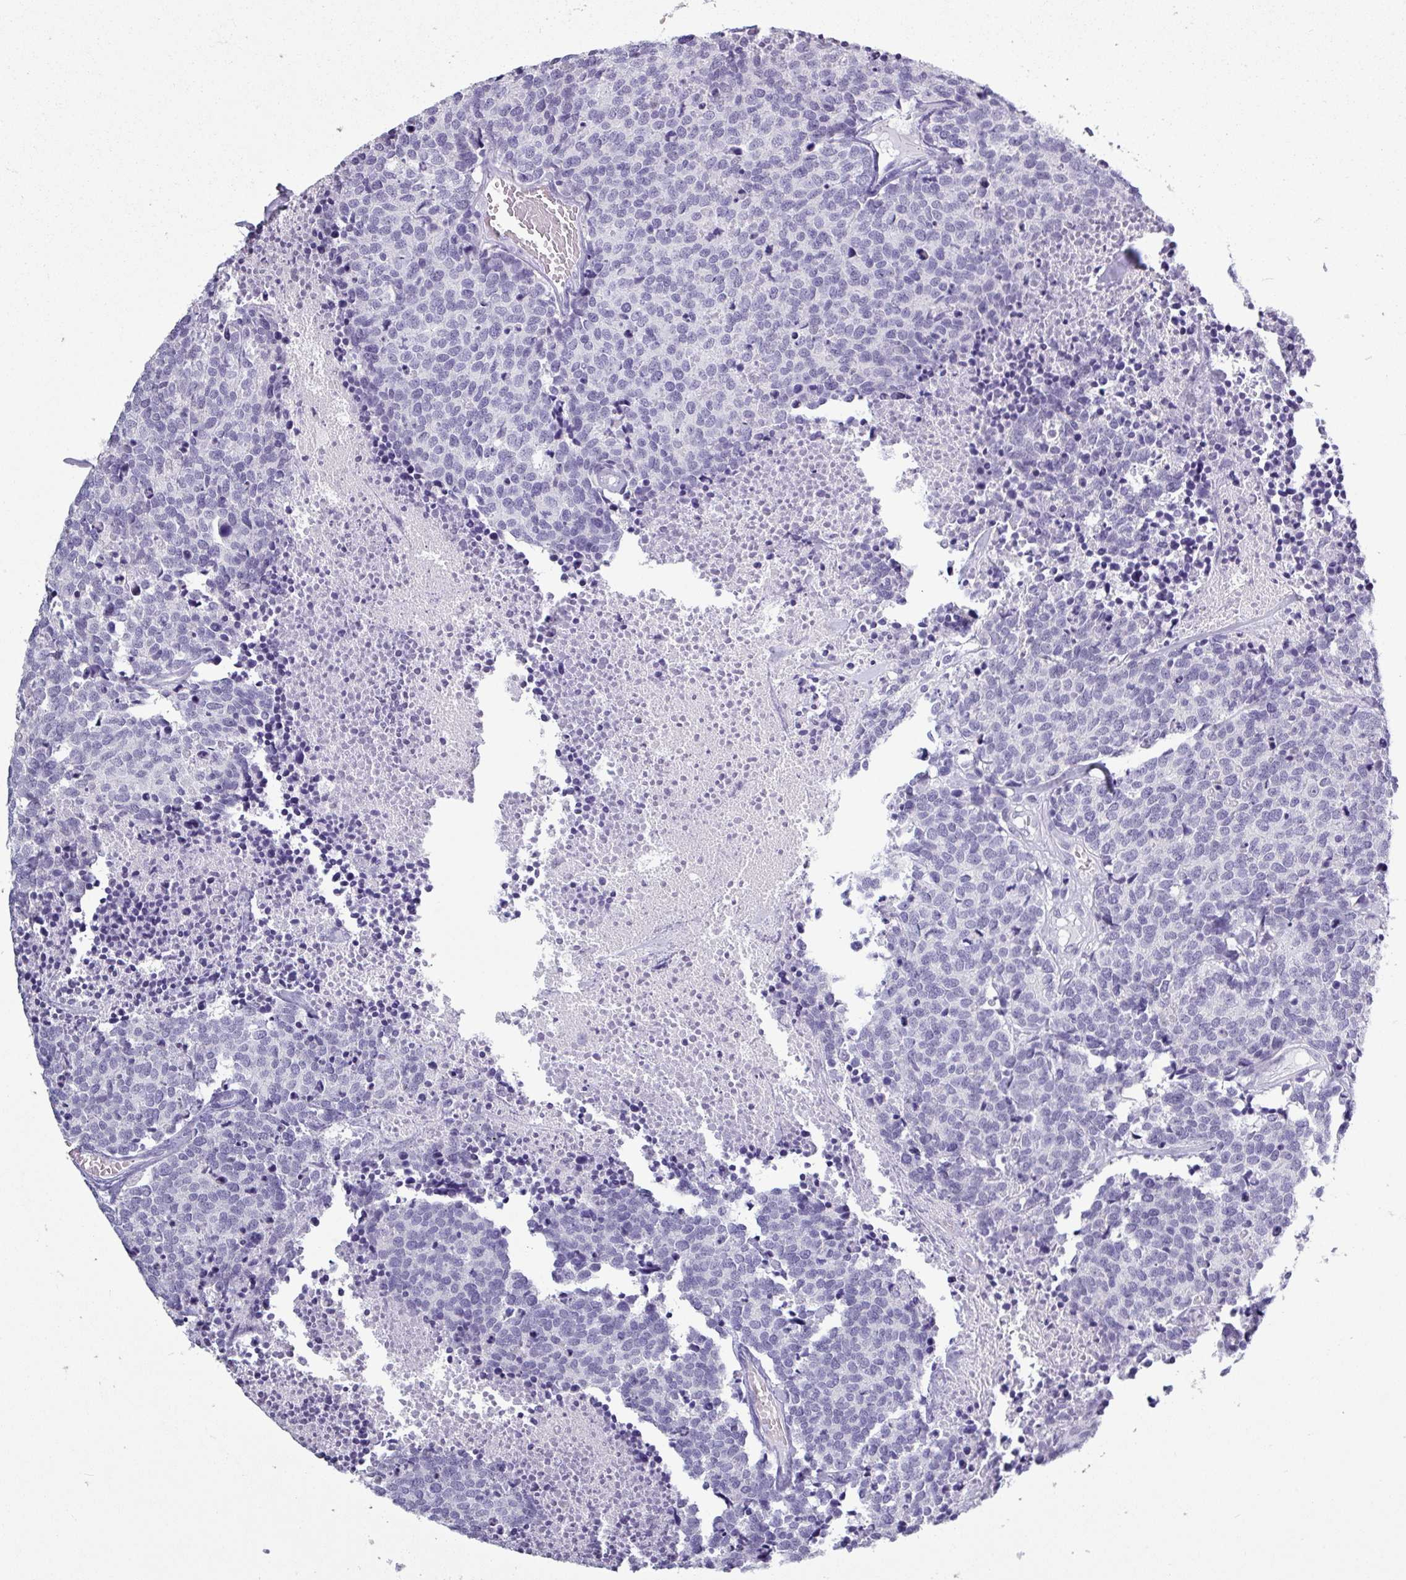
{"staining": {"intensity": "negative", "quantity": "none", "location": "none"}, "tissue": "carcinoid", "cell_type": "Tumor cells", "image_type": "cancer", "snomed": [{"axis": "morphology", "description": "Carcinoid, malignant, NOS"}, {"axis": "topography", "description": "Skin"}], "caption": "An image of human malignant carcinoid is negative for staining in tumor cells.", "gene": "SRGAP1", "patient": {"sex": "female", "age": 79}}